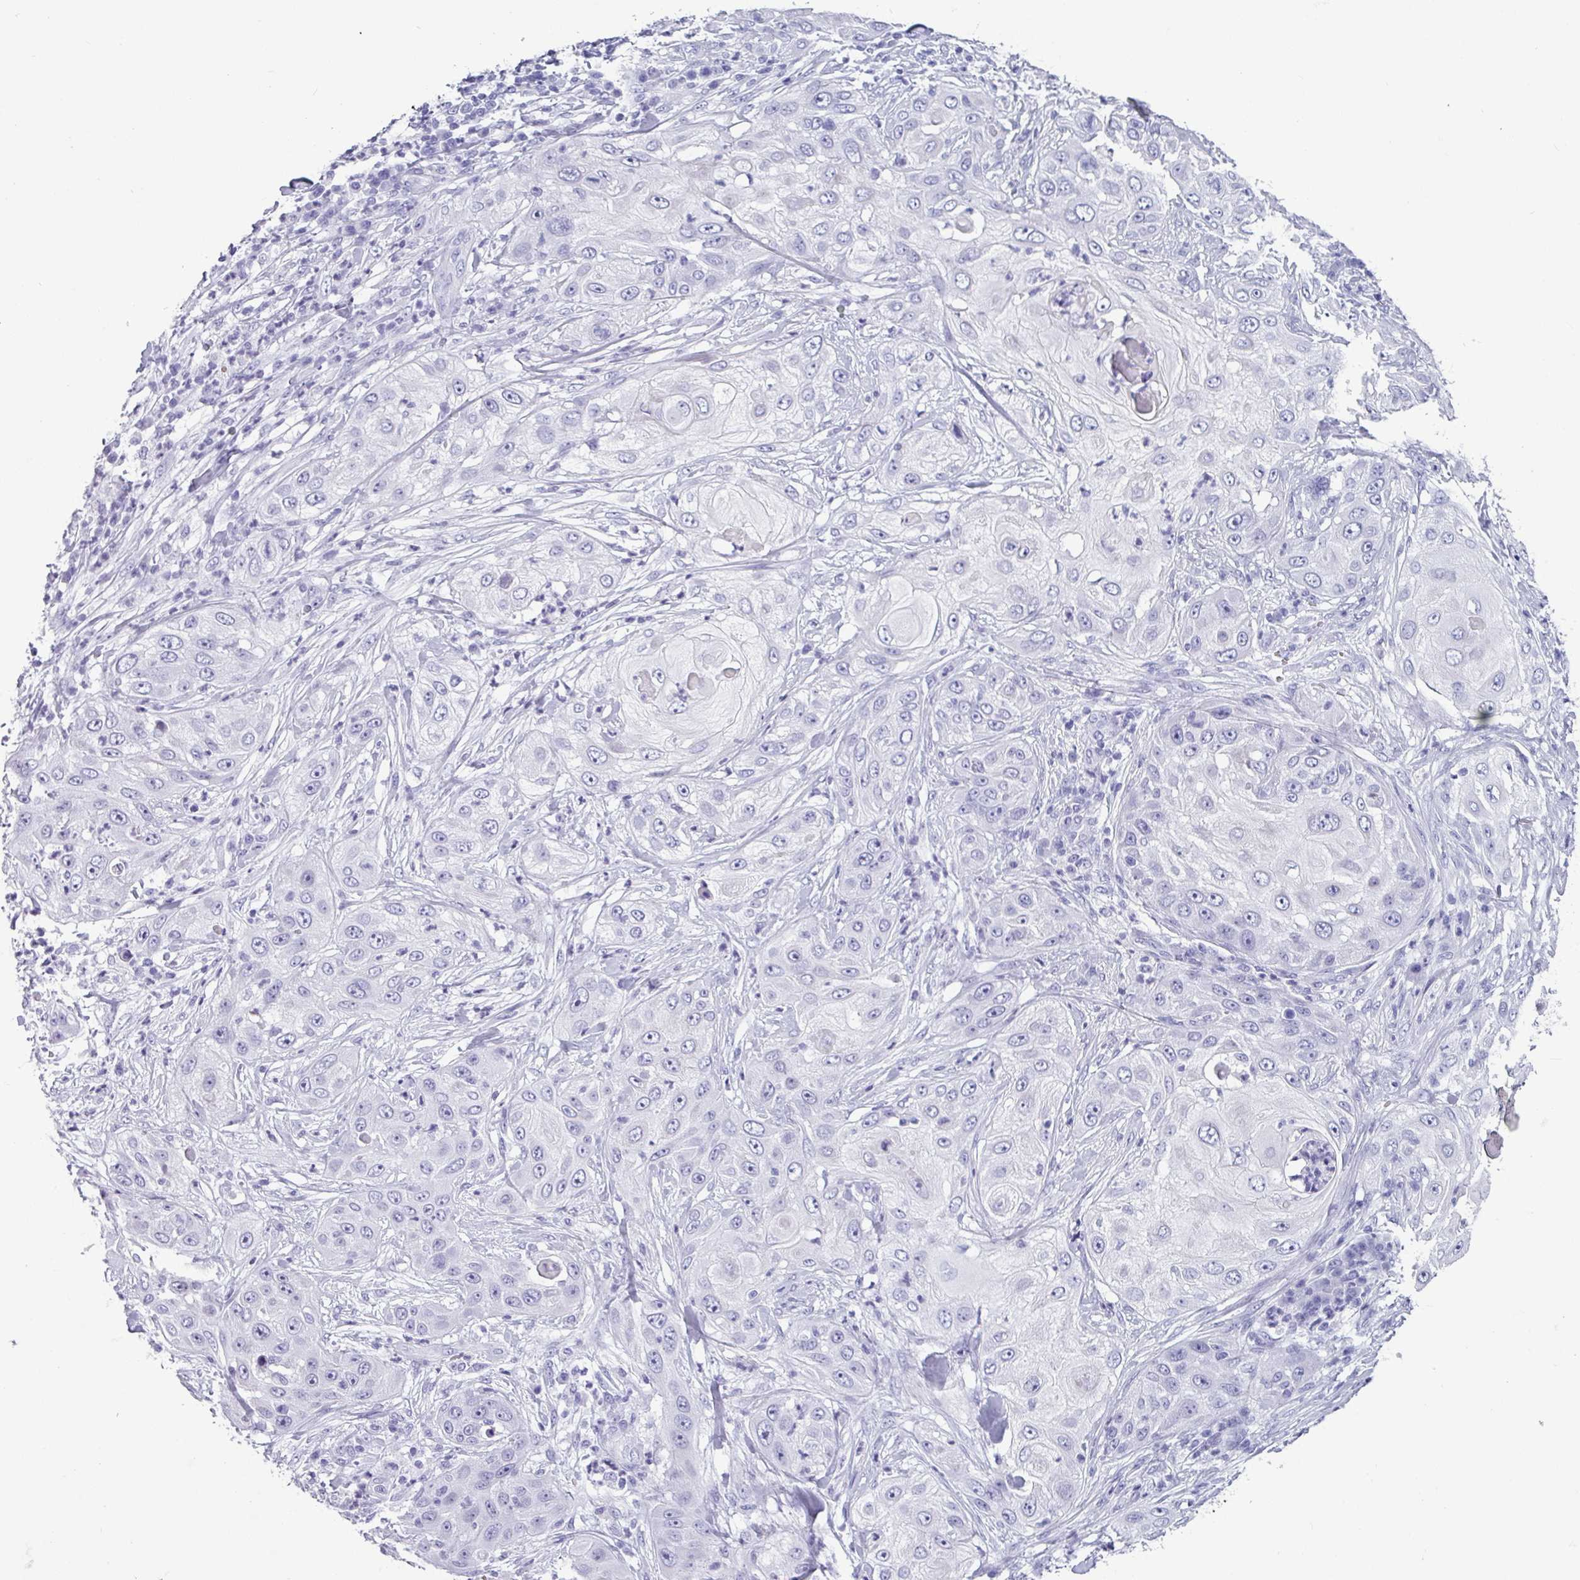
{"staining": {"intensity": "negative", "quantity": "none", "location": "none"}, "tissue": "skin cancer", "cell_type": "Tumor cells", "image_type": "cancer", "snomed": [{"axis": "morphology", "description": "Squamous cell carcinoma, NOS"}, {"axis": "topography", "description": "Skin"}], "caption": "Tumor cells show no significant protein staining in skin cancer.", "gene": "CRYBB2", "patient": {"sex": "female", "age": 44}}